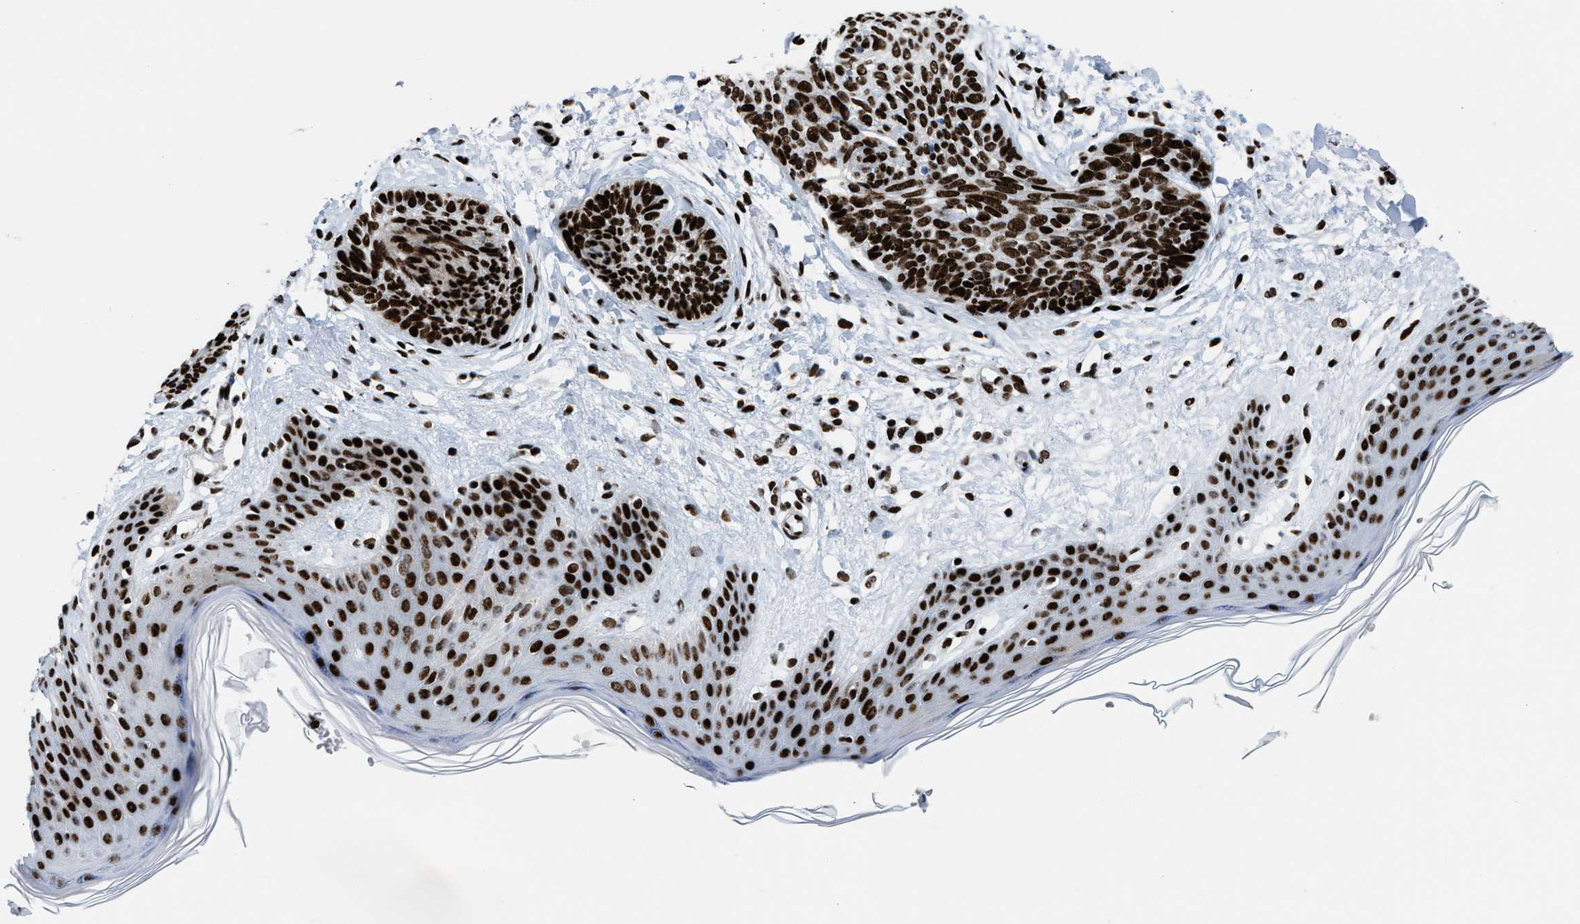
{"staining": {"intensity": "strong", "quantity": ">75%", "location": "nuclear"}, "tissue": "skin cancer", "cell_type": "Tumor cells", "image_type": "cancer", "snomed": [{"axis": "morphology", "description": "Basal cell carcinoma"}, {"axis": "topography", "description": "Skin"}], "caption": "Skin cancer tissue shows strong nuclear expression in approximately >75% of tumor cells, visualized by immunohistochemistry. Immunohistochemistry (ihc) stains the protein of interest in brown and the nuclei are stained blue.", "gene": "NONO", "patient": {"sex": "female", "age": 59}}